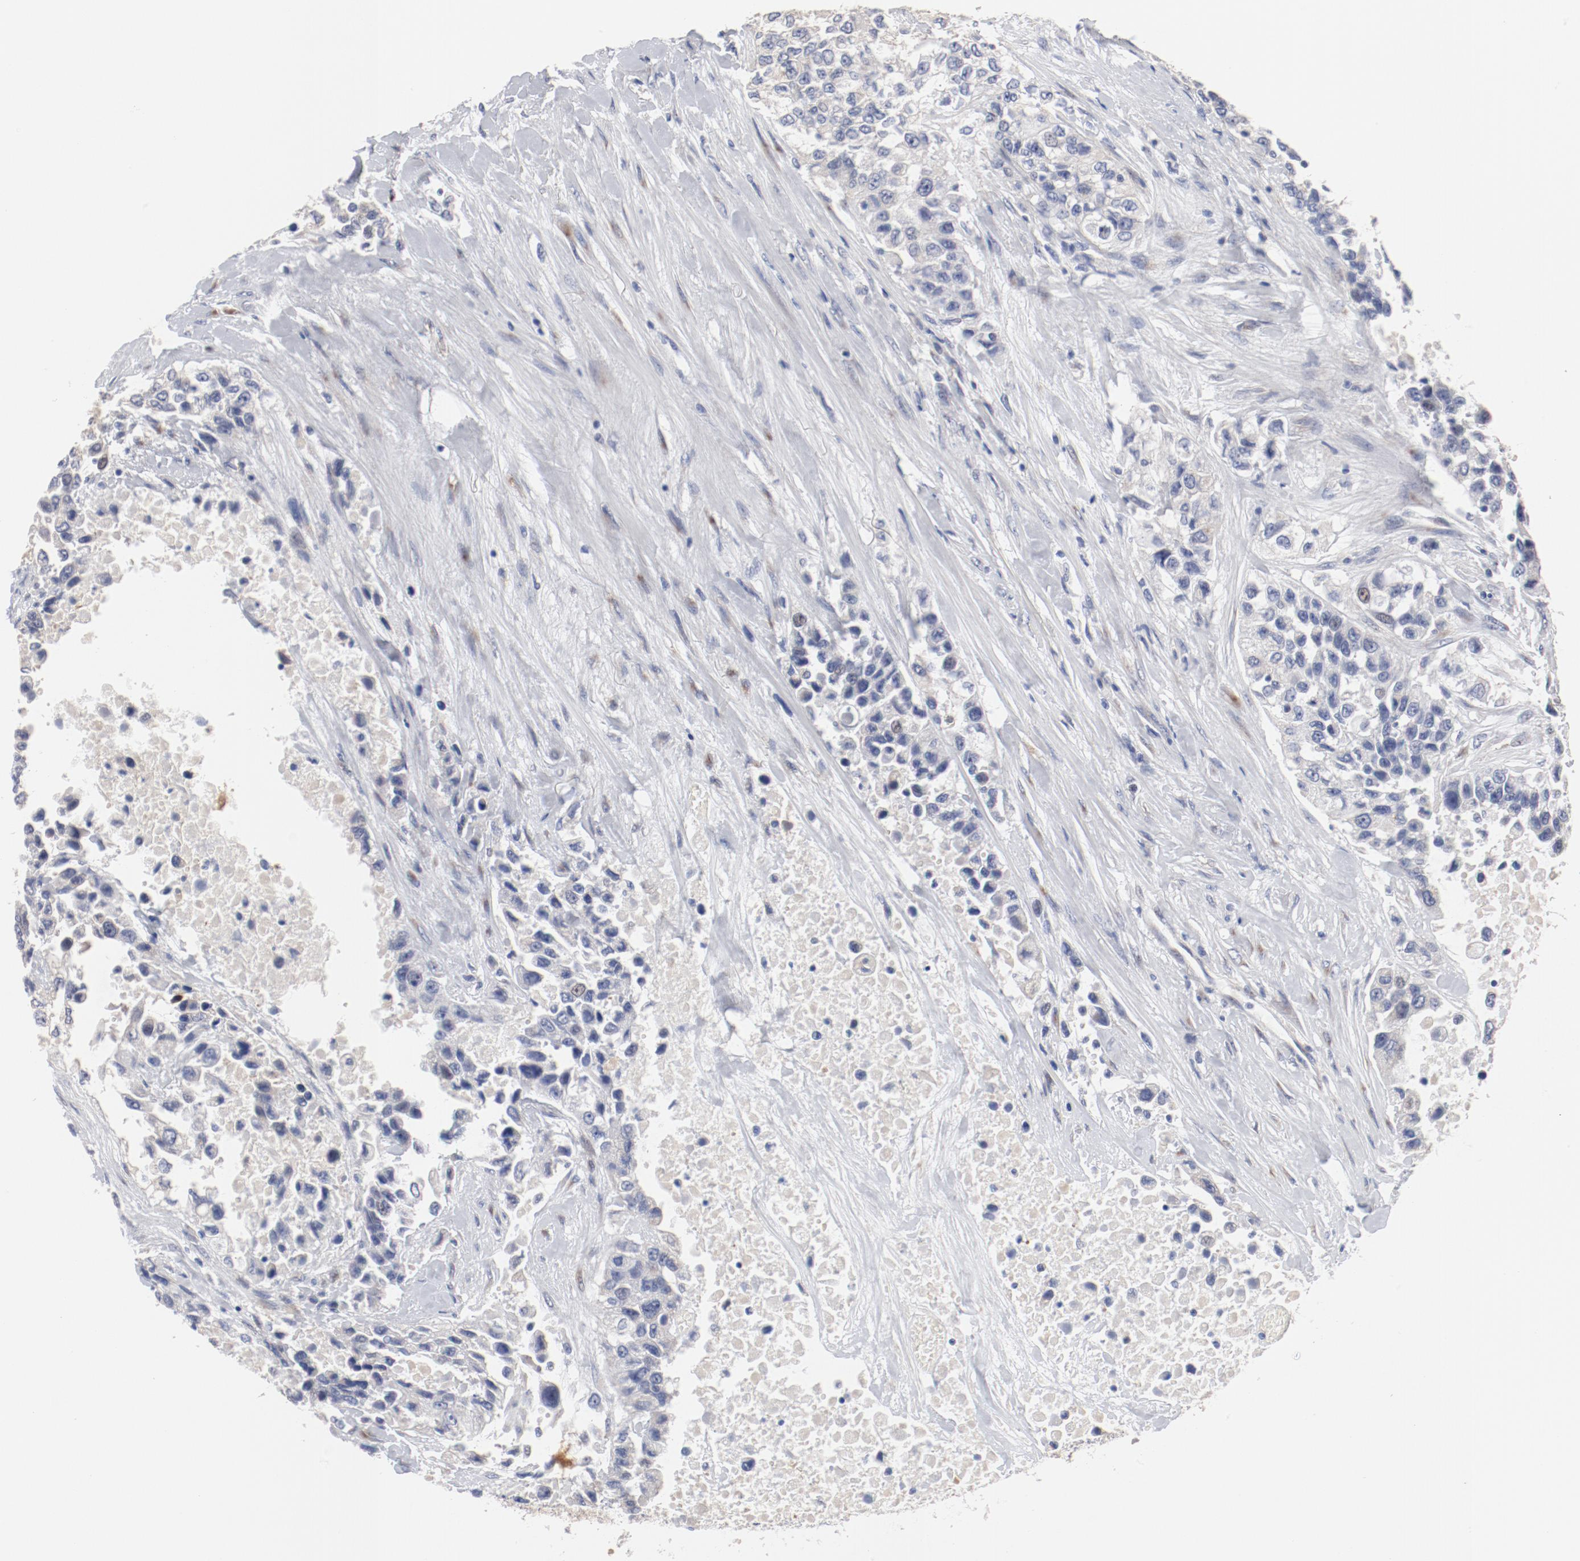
{"staining": {"intensity": "negative", "quantity": "none", "location": "none"}, "tissue": "urothelial cancer", "cell_type": "Tumor cells", "image_type": "cancer", "snomed": [{"axis": "morphology", "description": "Urothelial carcinoma, High grade"}, {"axis": "topography", "description": "Urinary bladder"}], "caption": "An IHC histopathology image of urothelial carcinoma (high-grade) is shown. There is no staining in tumor cells of urothelial carcinoma (high-grade). Brightfield microscopy of IHC stained with DAB (3,3'-diaminobenzidine) (brown) and hematoxylin (blue), captured at high magnification.", "gene": "GPR143", "patient": {"sex": "female", "age": 80}}